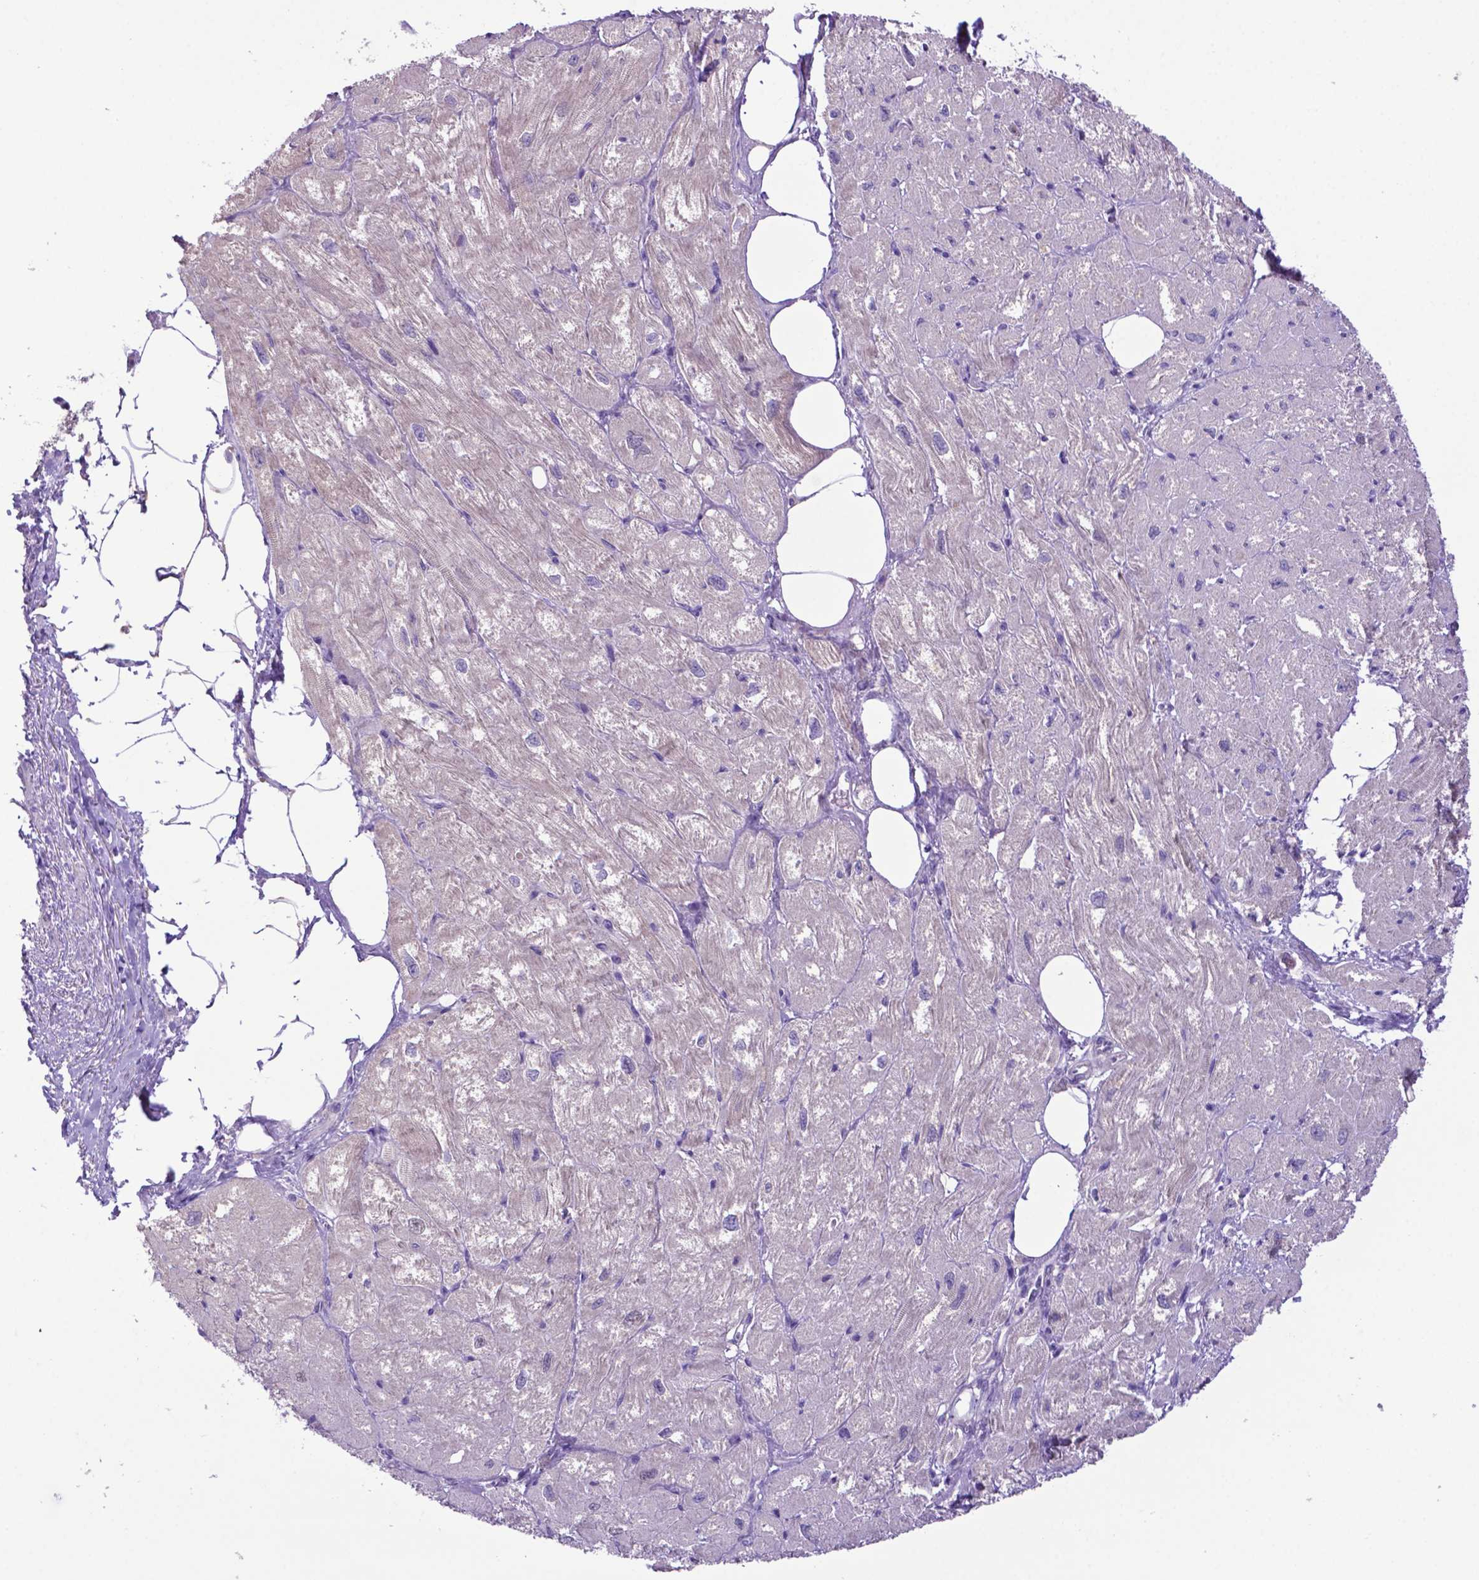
{"staining": {"intensity": "weak", "quantity": "<25%", "location": "cytoplasmic/membranous"}, "tissue": "heart muscle", "cell_type": "Cardiomyocytes", "image_type": "normal", "snomed": [{"axis": "morphology", "description": "Normal tissue, NOS"}, {"axis": "topography", "description": "Heart"}], "caption": "An image of heart muscle stained for a protein exhibits no brown staining in cardiomyocytes. Nuclei are stained in blue.", "gene": "ADRA2B", "patient": {"sex": "female", "age": 62}}